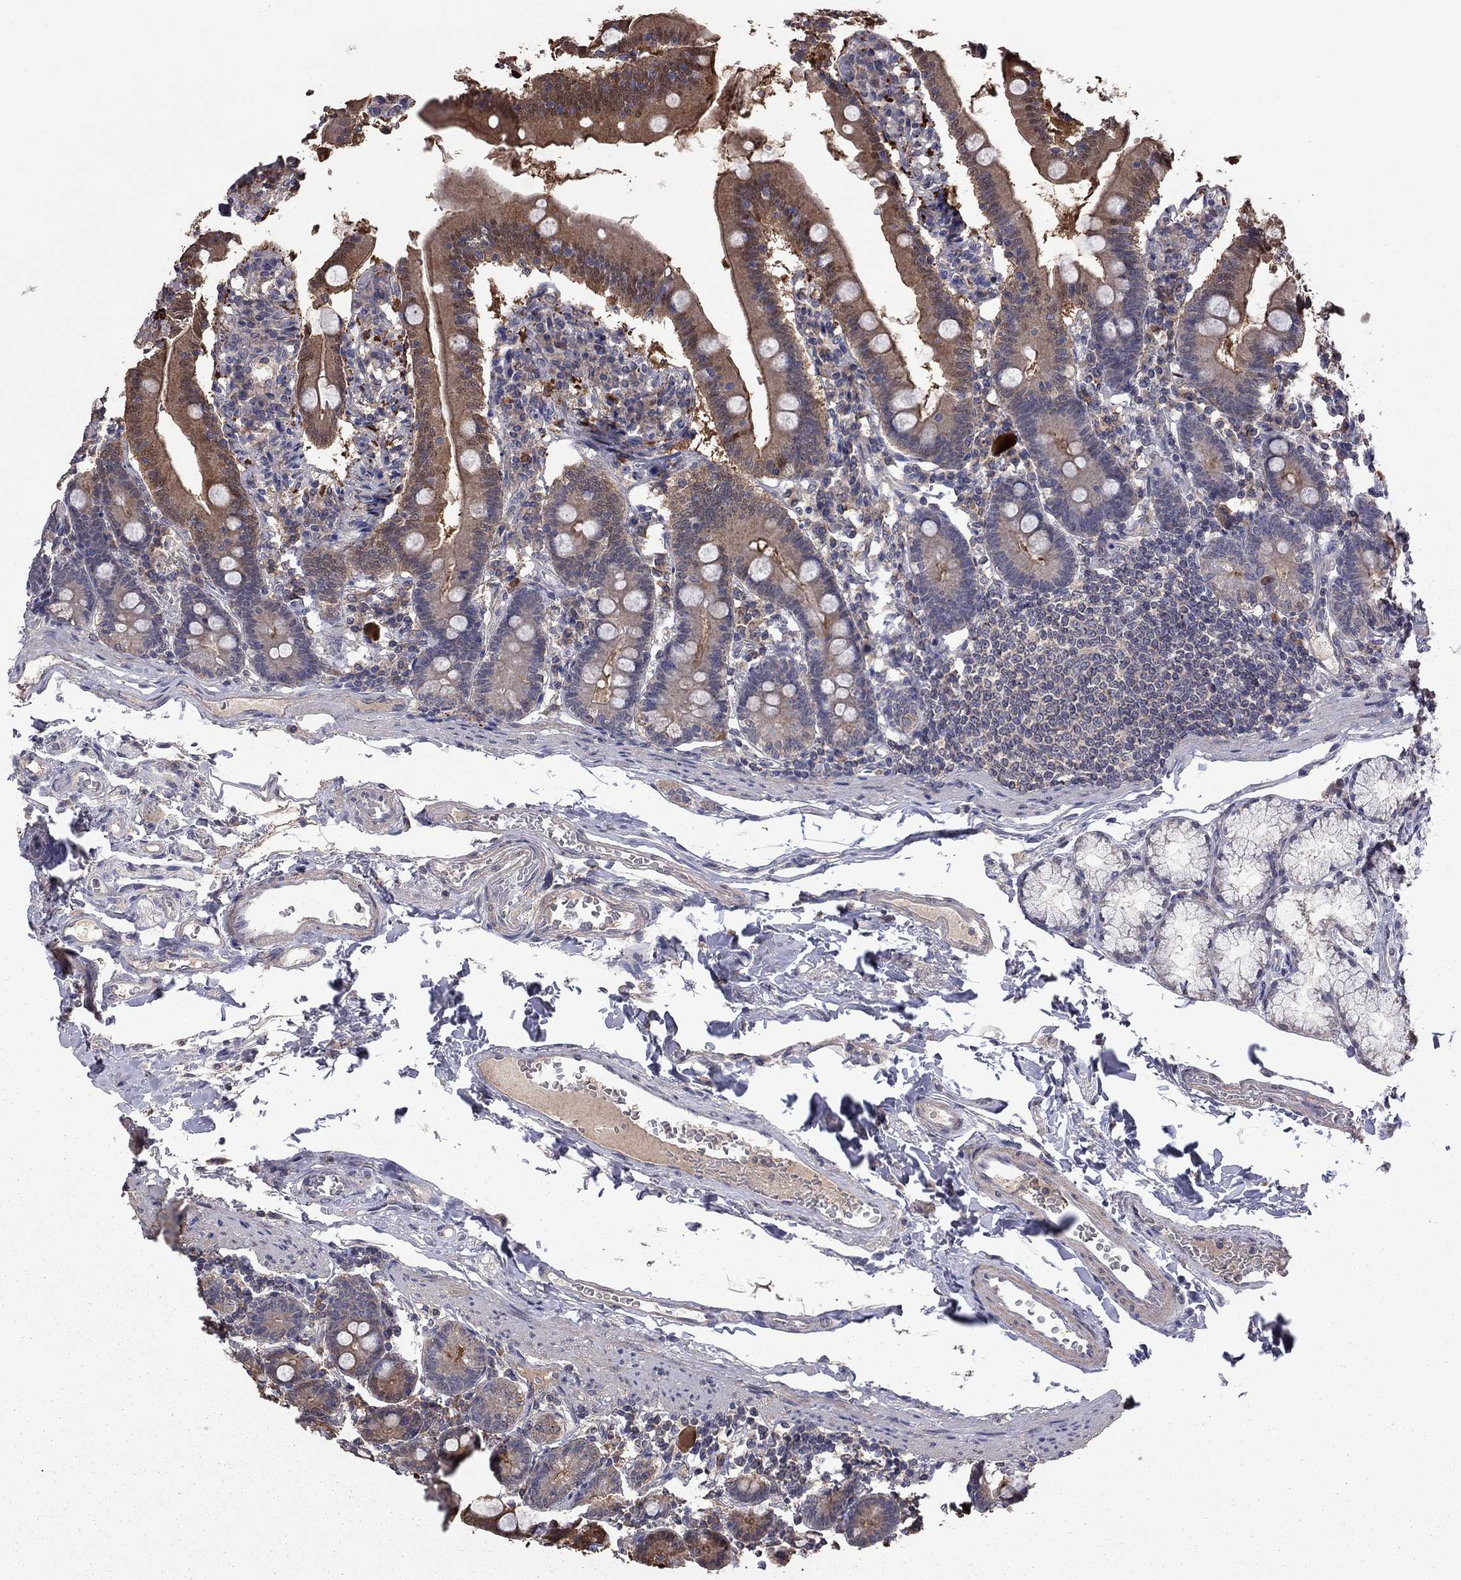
{"staining": {"intensity": "strong", "quantity": "25%-75%", "location": "cytoplasmic/membranous"}, "tissue": "duodenum", "cell_type": "Glandular cells", "image_type": "normal", "snomed": [{"axis": "morphology", "description": "Normal tissue, NOS"}, {"axis": "topography", "description": "Duodenum"}], "caption": "Human duodenum stained with a protein marker demonstrates strong staining in glandular cells.", "gene": "TSNARE1", "patient": {"sex": "female", "age": 67}}